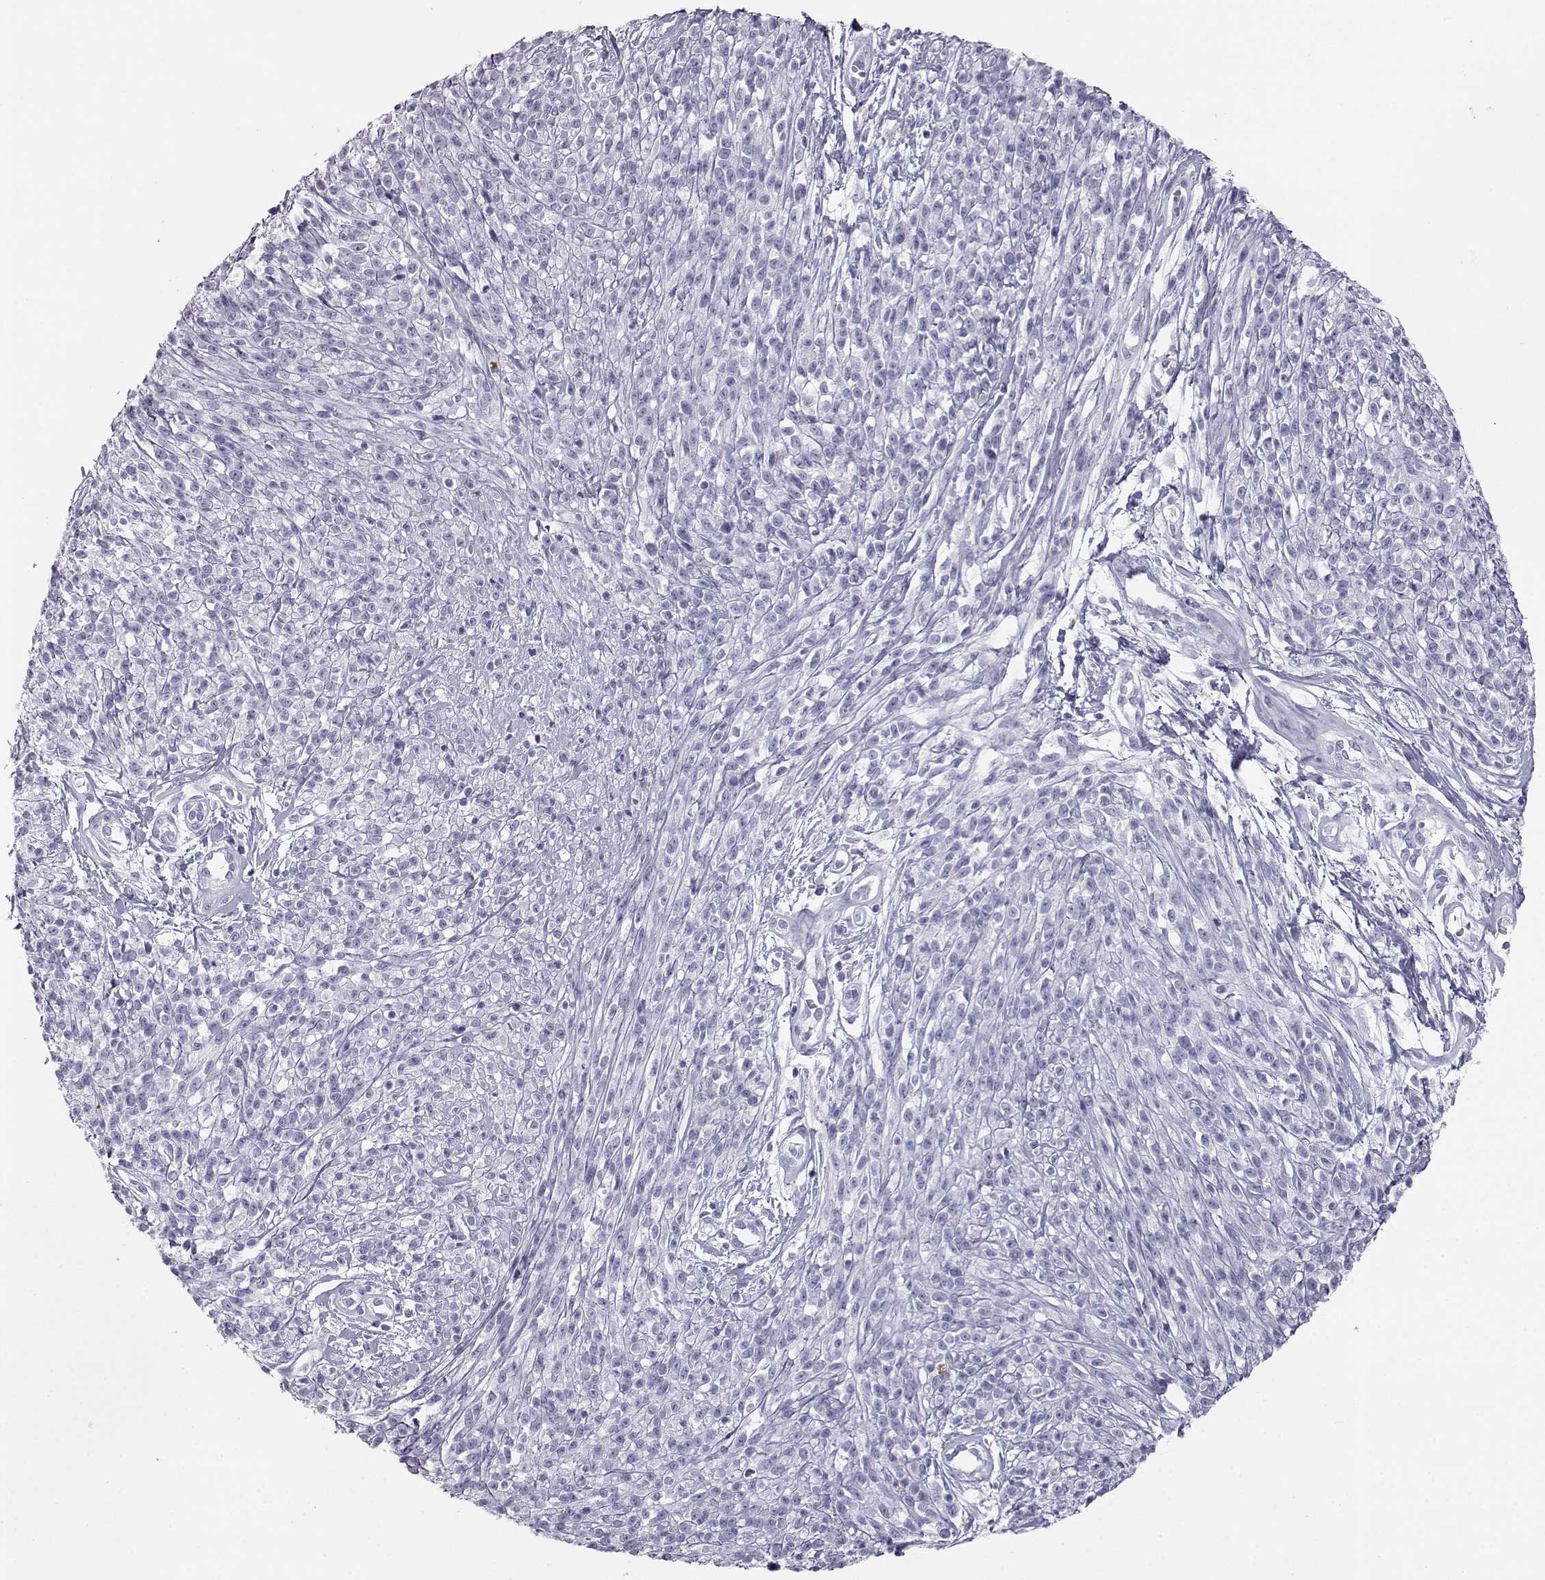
{"staining": {"intensity": "negative", "quantity": "none", "location": "none"}, "tissue": "melanoma", "cell_type": "Tumor cells", "image_type": "cancer", "snomed": [{"axis": "morphology", "description": "Malignant melanoma, NOS"}, {"axis": "topography", "description": "Skin"}, {"axis": "topography", "description": "Skin of trunk"}], "caption": "This is a image of immunohistochemistry staining of malignant melanoma, which shows no staining in tumor cells.", "gene": "ITLN2", "patient": {"sex": "male", "age": 74}}